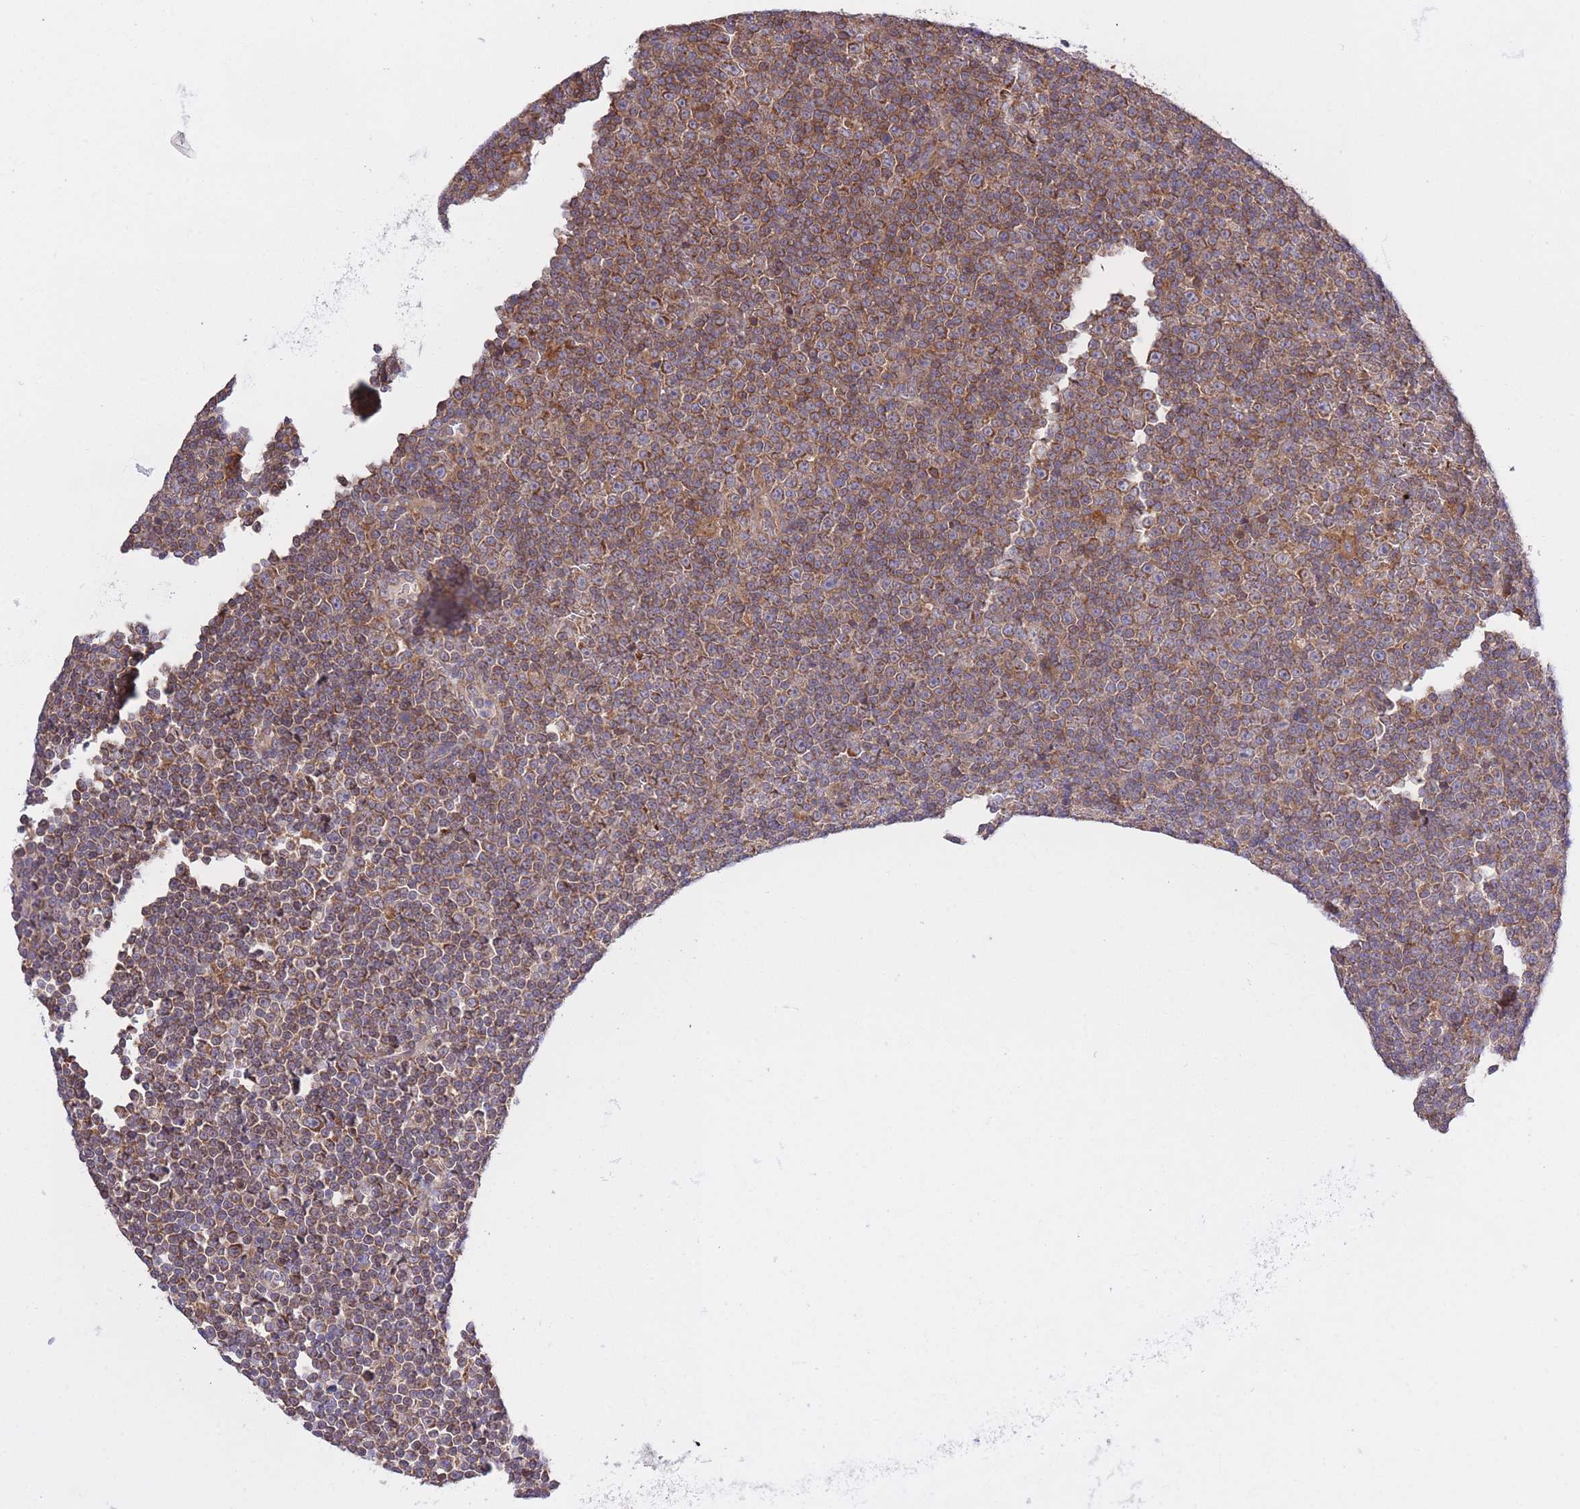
{"staining": {"intensity": "moderate", "quantity": ">75%", "location": "cytoplasmic/membranous"}, "tissue": "lymphoma", "cell_type": "Tumor cells", "image_type": "cancer", "snomed": [{"axis": "morphology", "description": "Malignant lymphoma, non-Hodgkin's type, Low grade"}, {"axis": "topography", "description": "Lymph node"}], "caption": "IHC photomicrograph of human lymphoma stained for a protein (brown), which displays medium levels of moderate cytoplasmic/membranous positivity in approximately >75% of tumor cells.", "gene": "ATP13A2", "patient": {"sex": "female", "age": 67}}